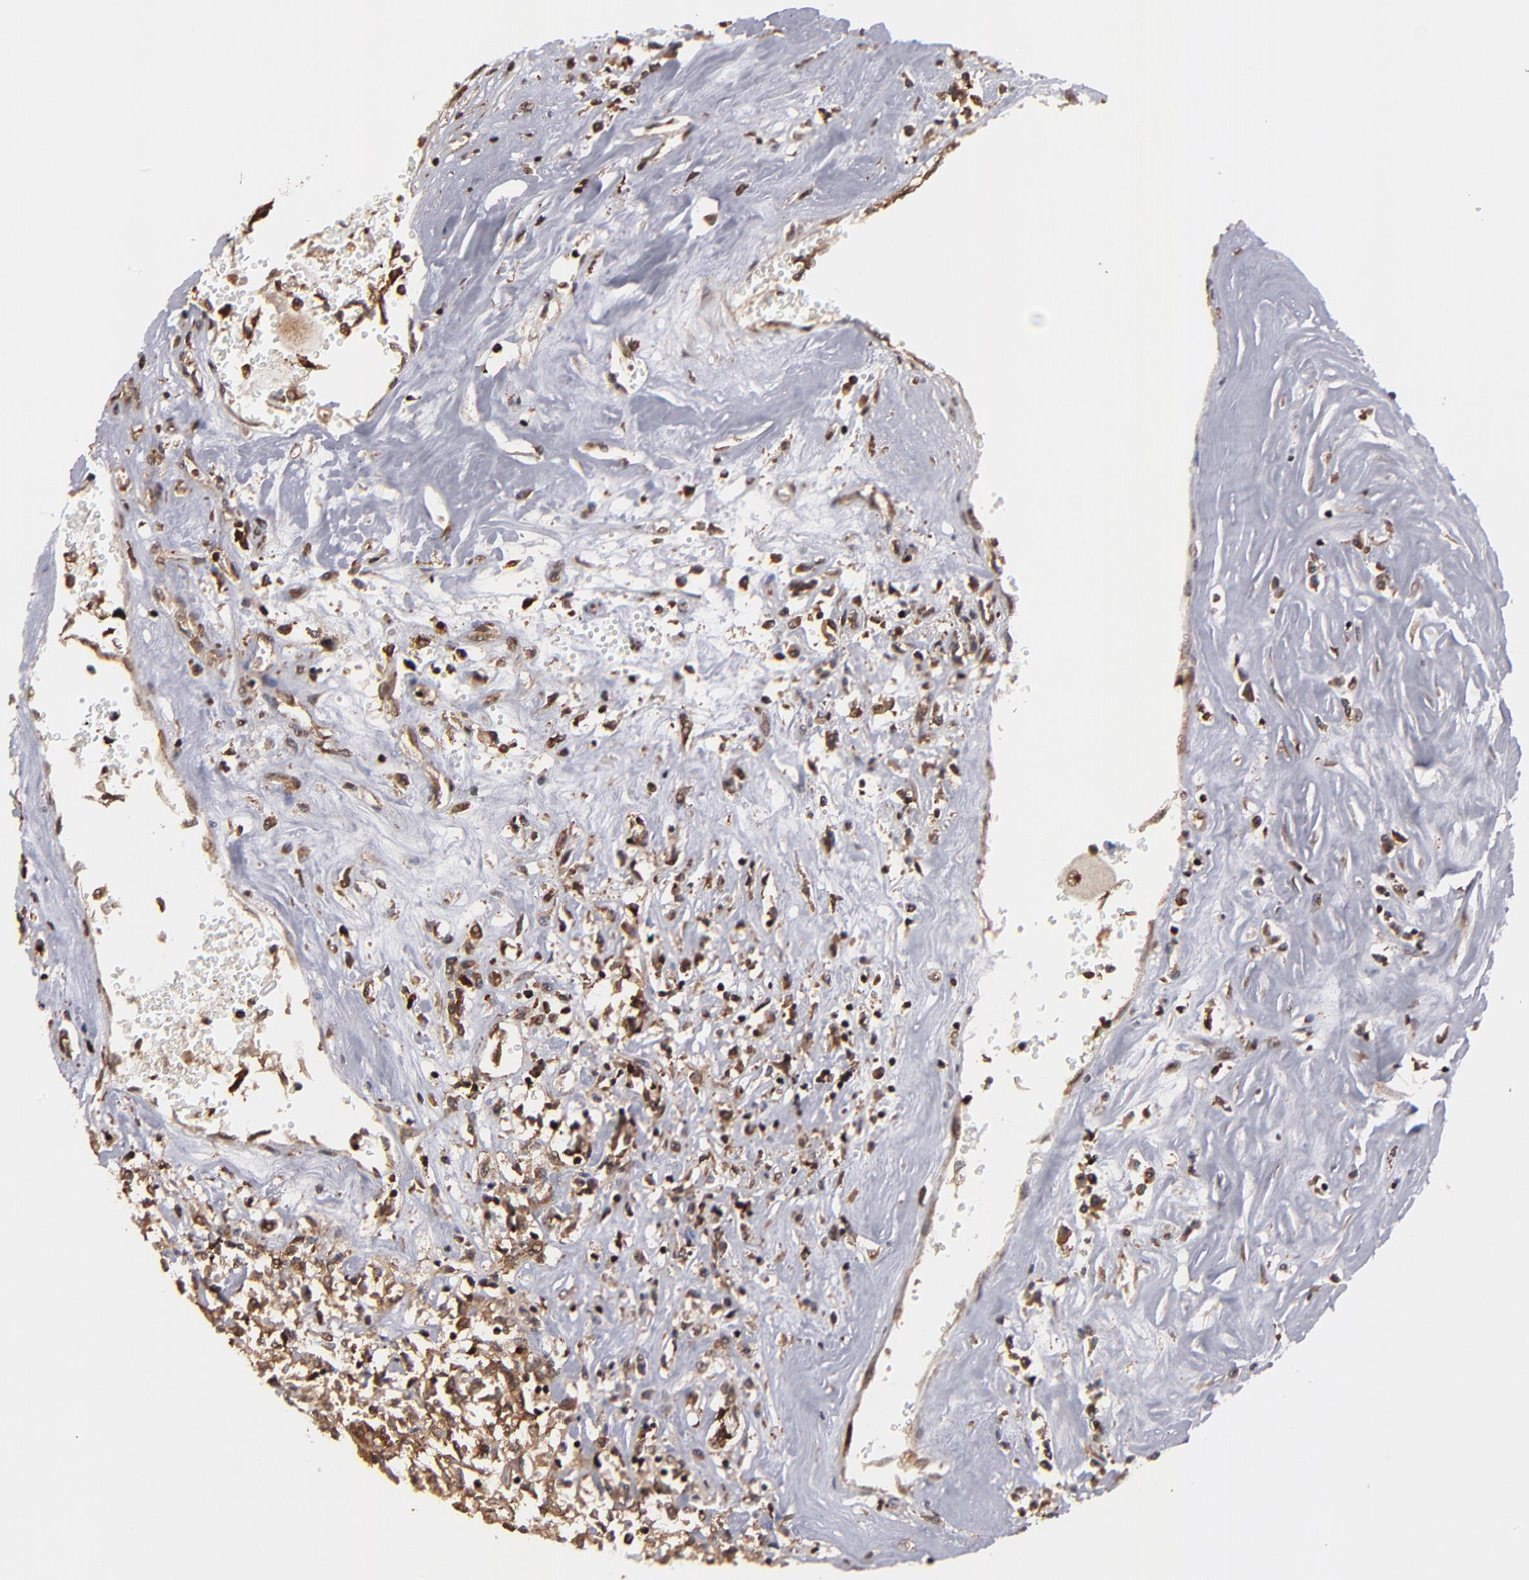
{"staining": {"intensity": "strong", "quantity": ">75%", "location": "cytoplasmic/membranous,nuclear"}, "tissue": "renal cancer", "cell_type": "Tumor cells", "image_type": "cancer", "snomed": [{"axis": "morphology", "description": "Adenocarcinoma, NOS"}, {"axis": "topography", "description": "Kidney"}], "caption": "Renal cancer stained for a protein exhibits strong cytoplasmic/membranous and nuclear positivity in tumor cells. The protein of interest is shown in brown color, while the nuclei are stained blue.", "gene": "RGS6", "patient": {"sex": "male", "age": 78}}